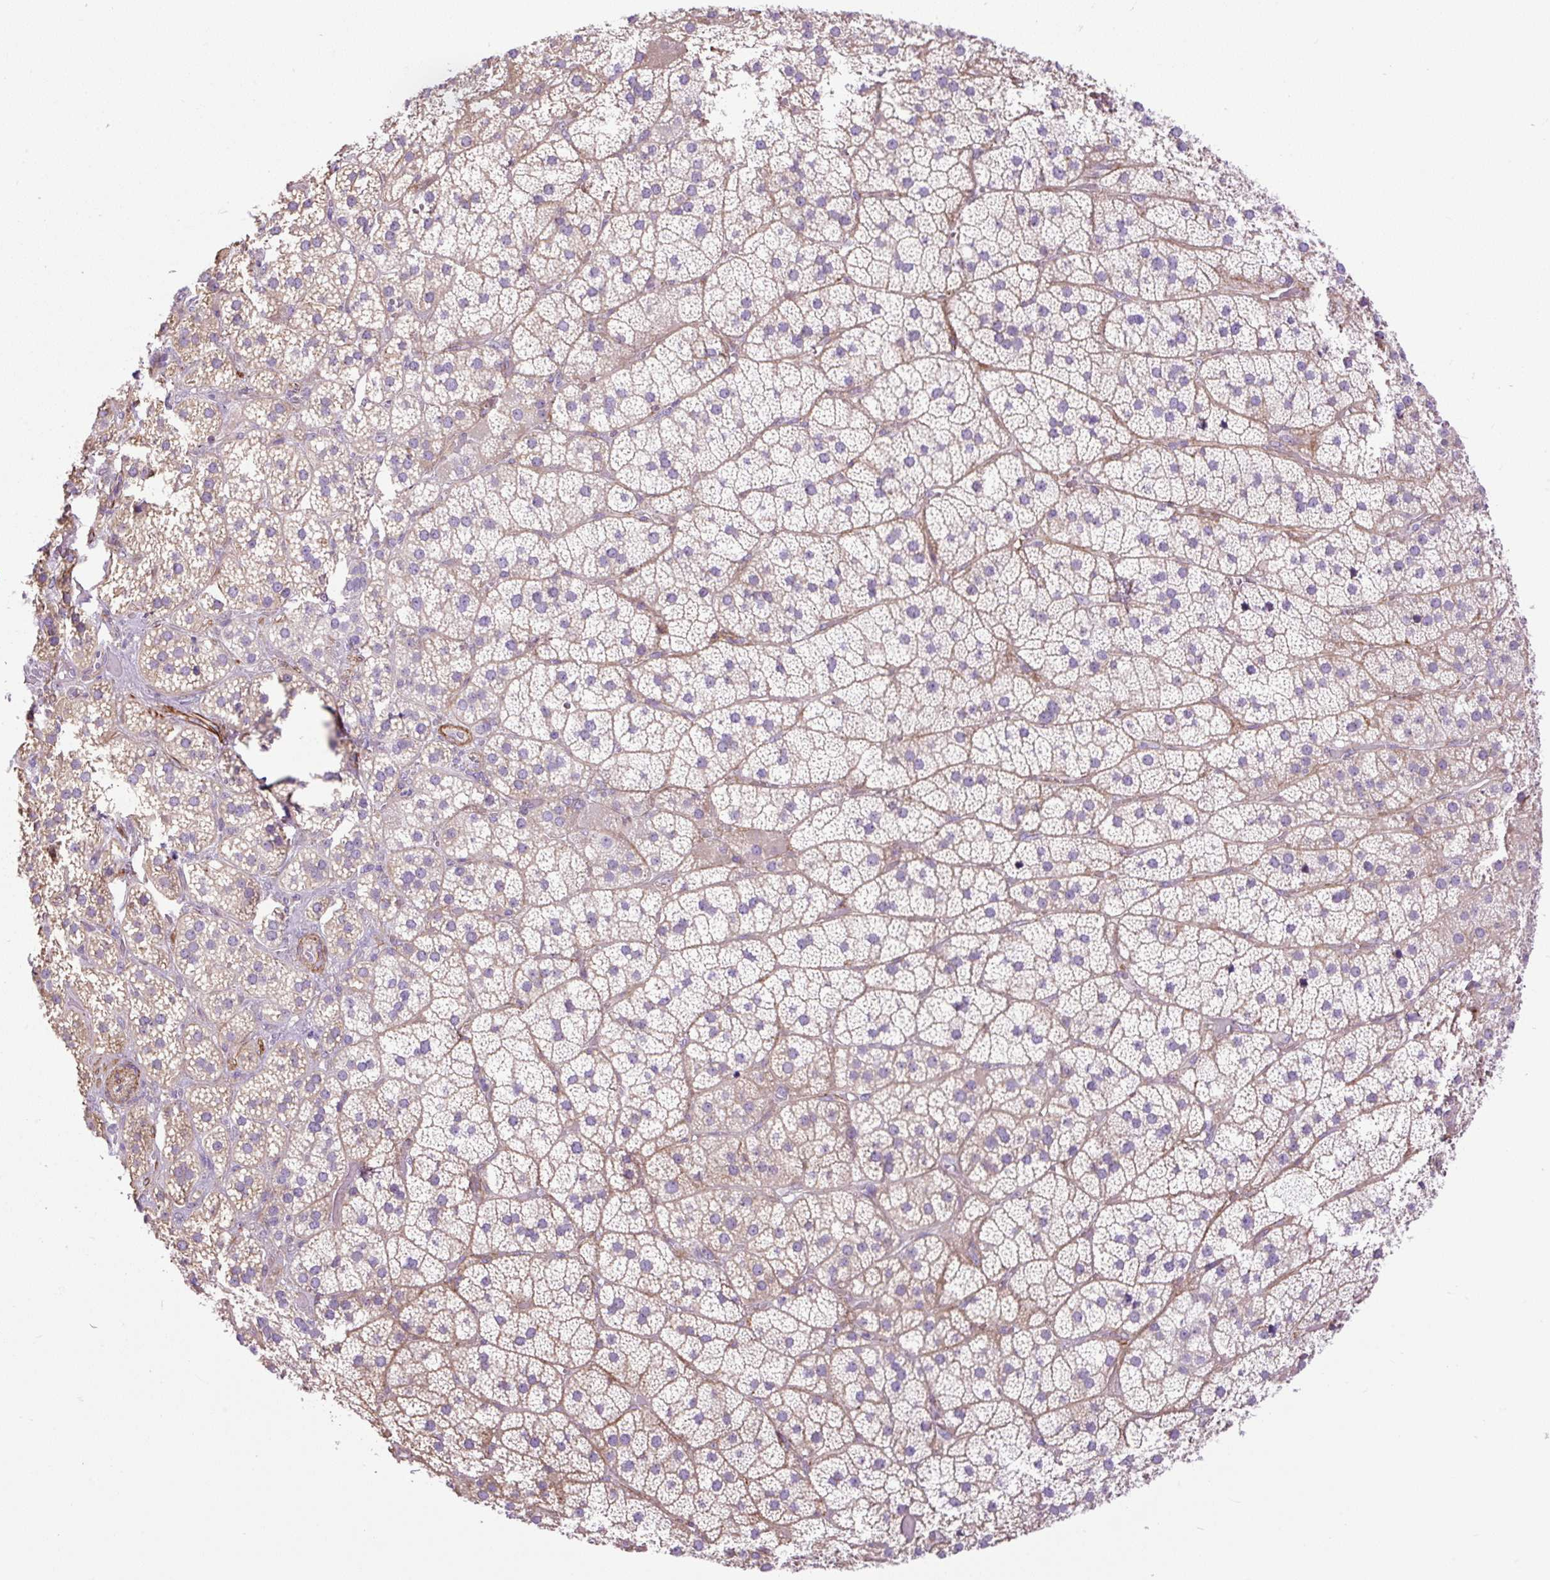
{"staining": {"intensity": "weak", "quantity": "25%-75%", "location": "cytoplasmic/membranous"}, "tissue": "adrenal gland", "cell_type": "Glandular cells", "image_type": "normal", "snomed": [{"axis": "morphology", "description": "Normal tissue, NOS"}, {"axis": "topography", "description": "Adrenal gland"}], "caption": "The photomicrograph displays immunohistochemical staining of benign adrenal gland. There is weak cytoplasmic/membranous positivity is present in approximately 25%-75% of glandular cells.", "gene": "ZNF197", "patient": {"sex": "male", "age": 57}}